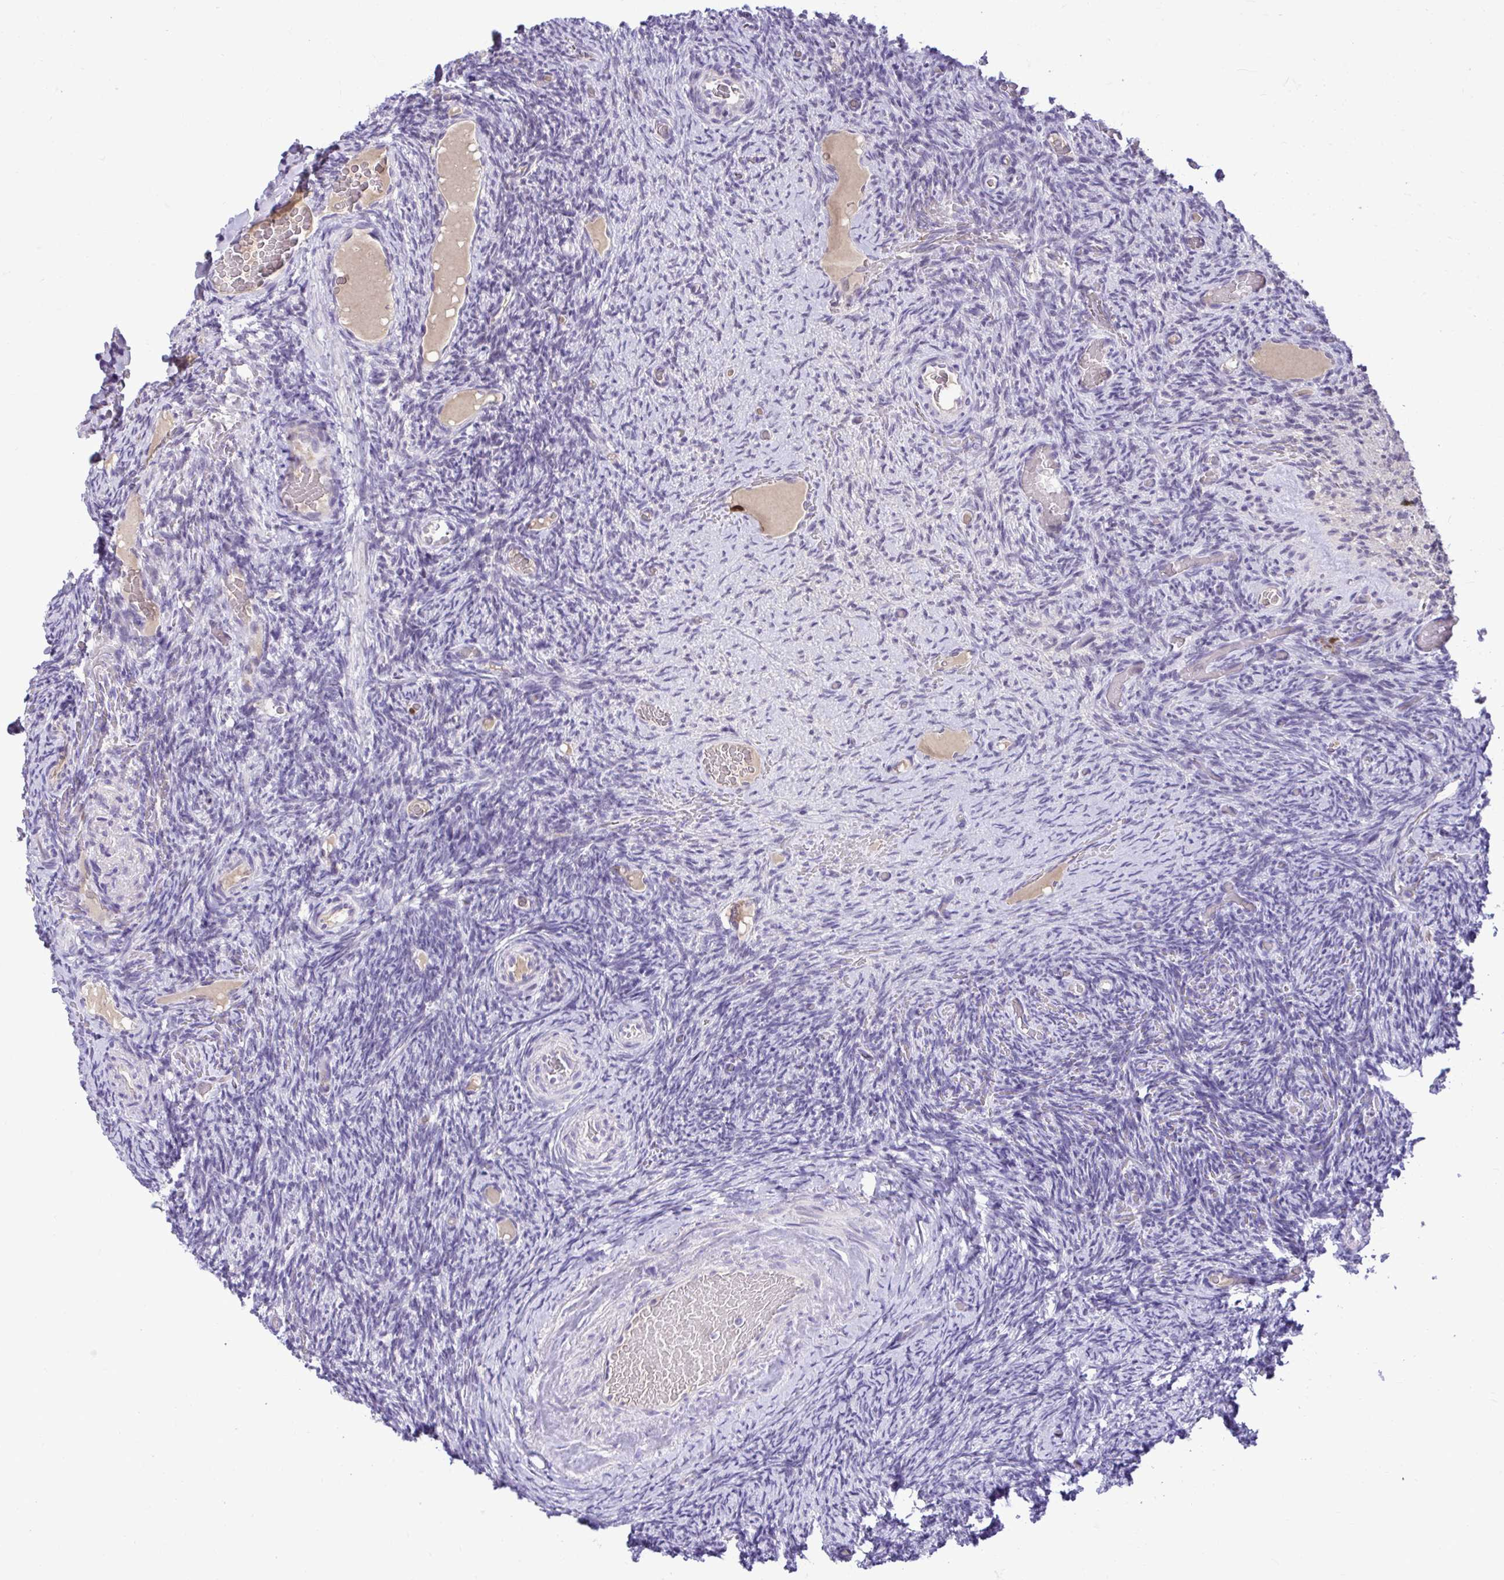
{"staining": {"intensity": "negative", "quantity": "none", "location": "none"}, "tissue": "ovary", "cell_type": "Ovarian stroma cells", "image_type": "normal", "snomed": [{"axis": "morphology", "description": "Normal tissue, NOS"}, {"axis": "topography", "description": "Ovary"}], "caption": "The photomicrograph exhibits no significant expression in ovarian stroma cells of ovary.", "gene": "CDC20", "patient": {"sex": "female", "age": 34}}